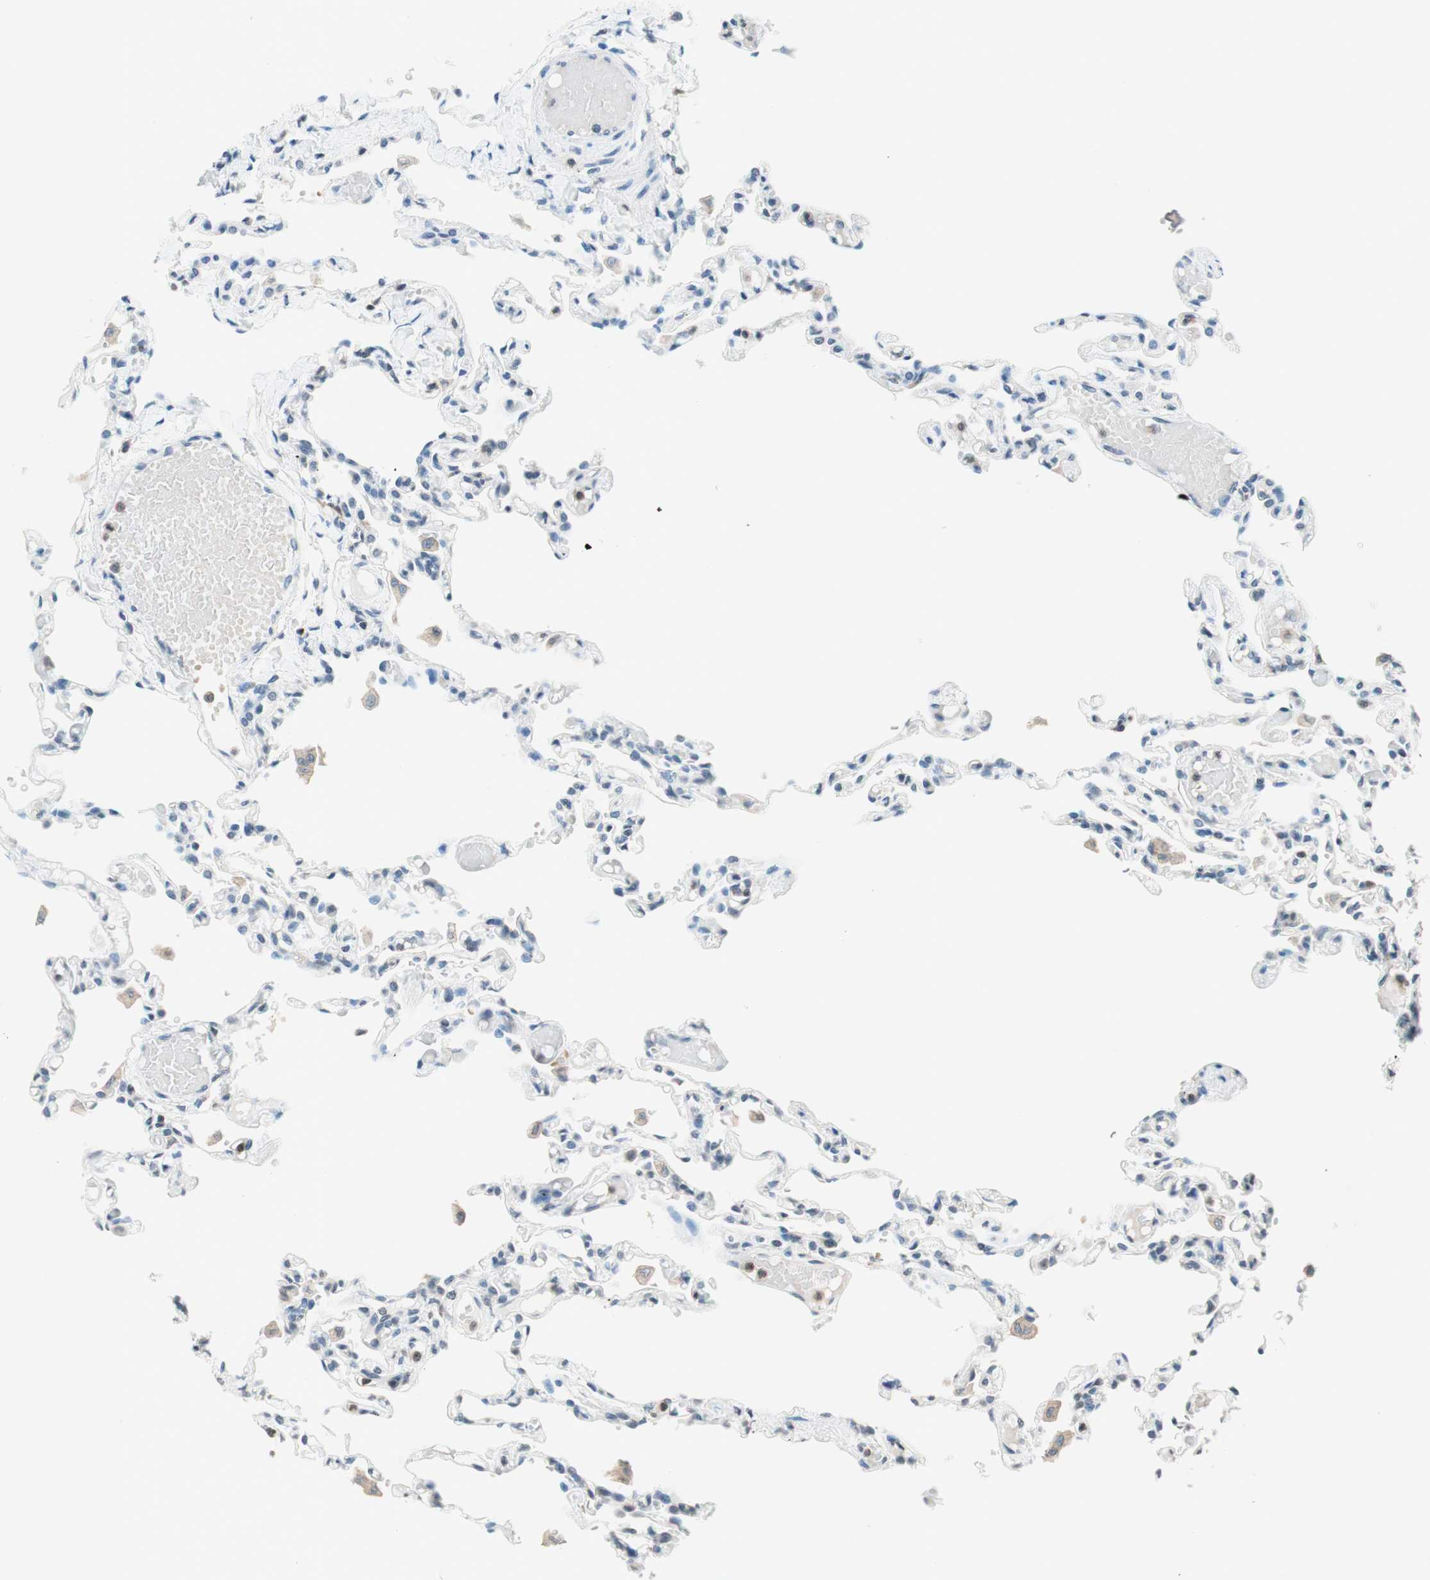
{"staining": {"intensity": "negative", "quantity": "none", "location": "none"}, "tissue": "lung", "cell_type": "Alveolar cells", "image_type": "normal", "snomed": [{"axis": "morphology", "description": "Normal tissue, NOS"}, {"axis": "topography", "description": "Lung"}], "caption": "Immunohistochemistry (IHC) of unremarkable human lung exhibits no positivity in alveolar cells.", "gene": "WIPF1", "patient": {"sex": "male", "age": 21}}